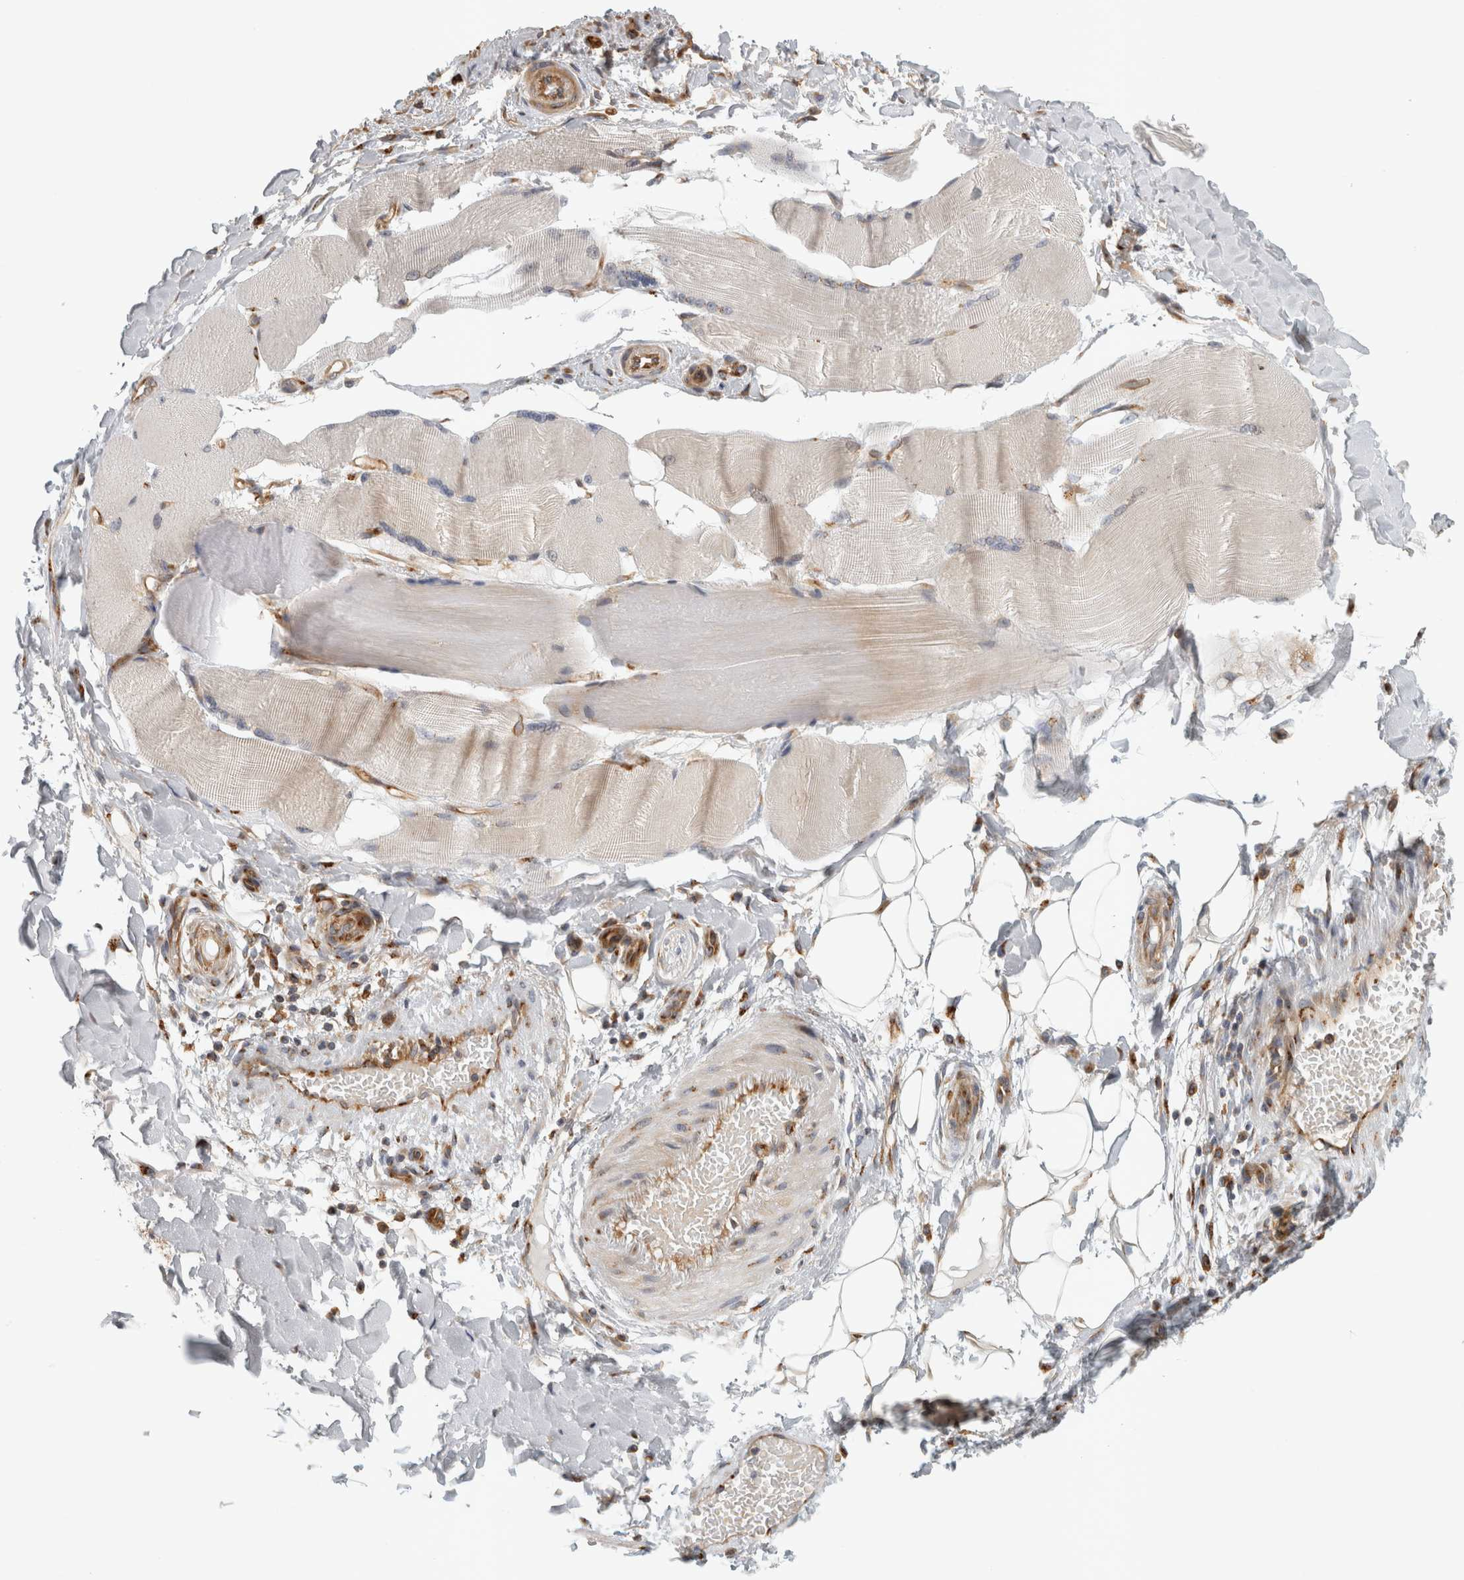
{"staining": {"intensity": "weak", "quantity": "<25%", "location": "cytoplasmic/membranous"}, "tissue": "skeletal muscle", "cell_type": "Myocytes", "image_type": "normal", "snomed": [{"axis": "morphology", "description": "Normal tissue, NOS"}, {"axis": "topography", "description": "Skin"}, {"axis": "topography", "description": "Skeletal muscle"}], "caption": "The histopathology image displays no staining of myocytes in normal skeletal muscle.", "gene": "PEX6", "patient": {"sex": "male", "age": 83}}